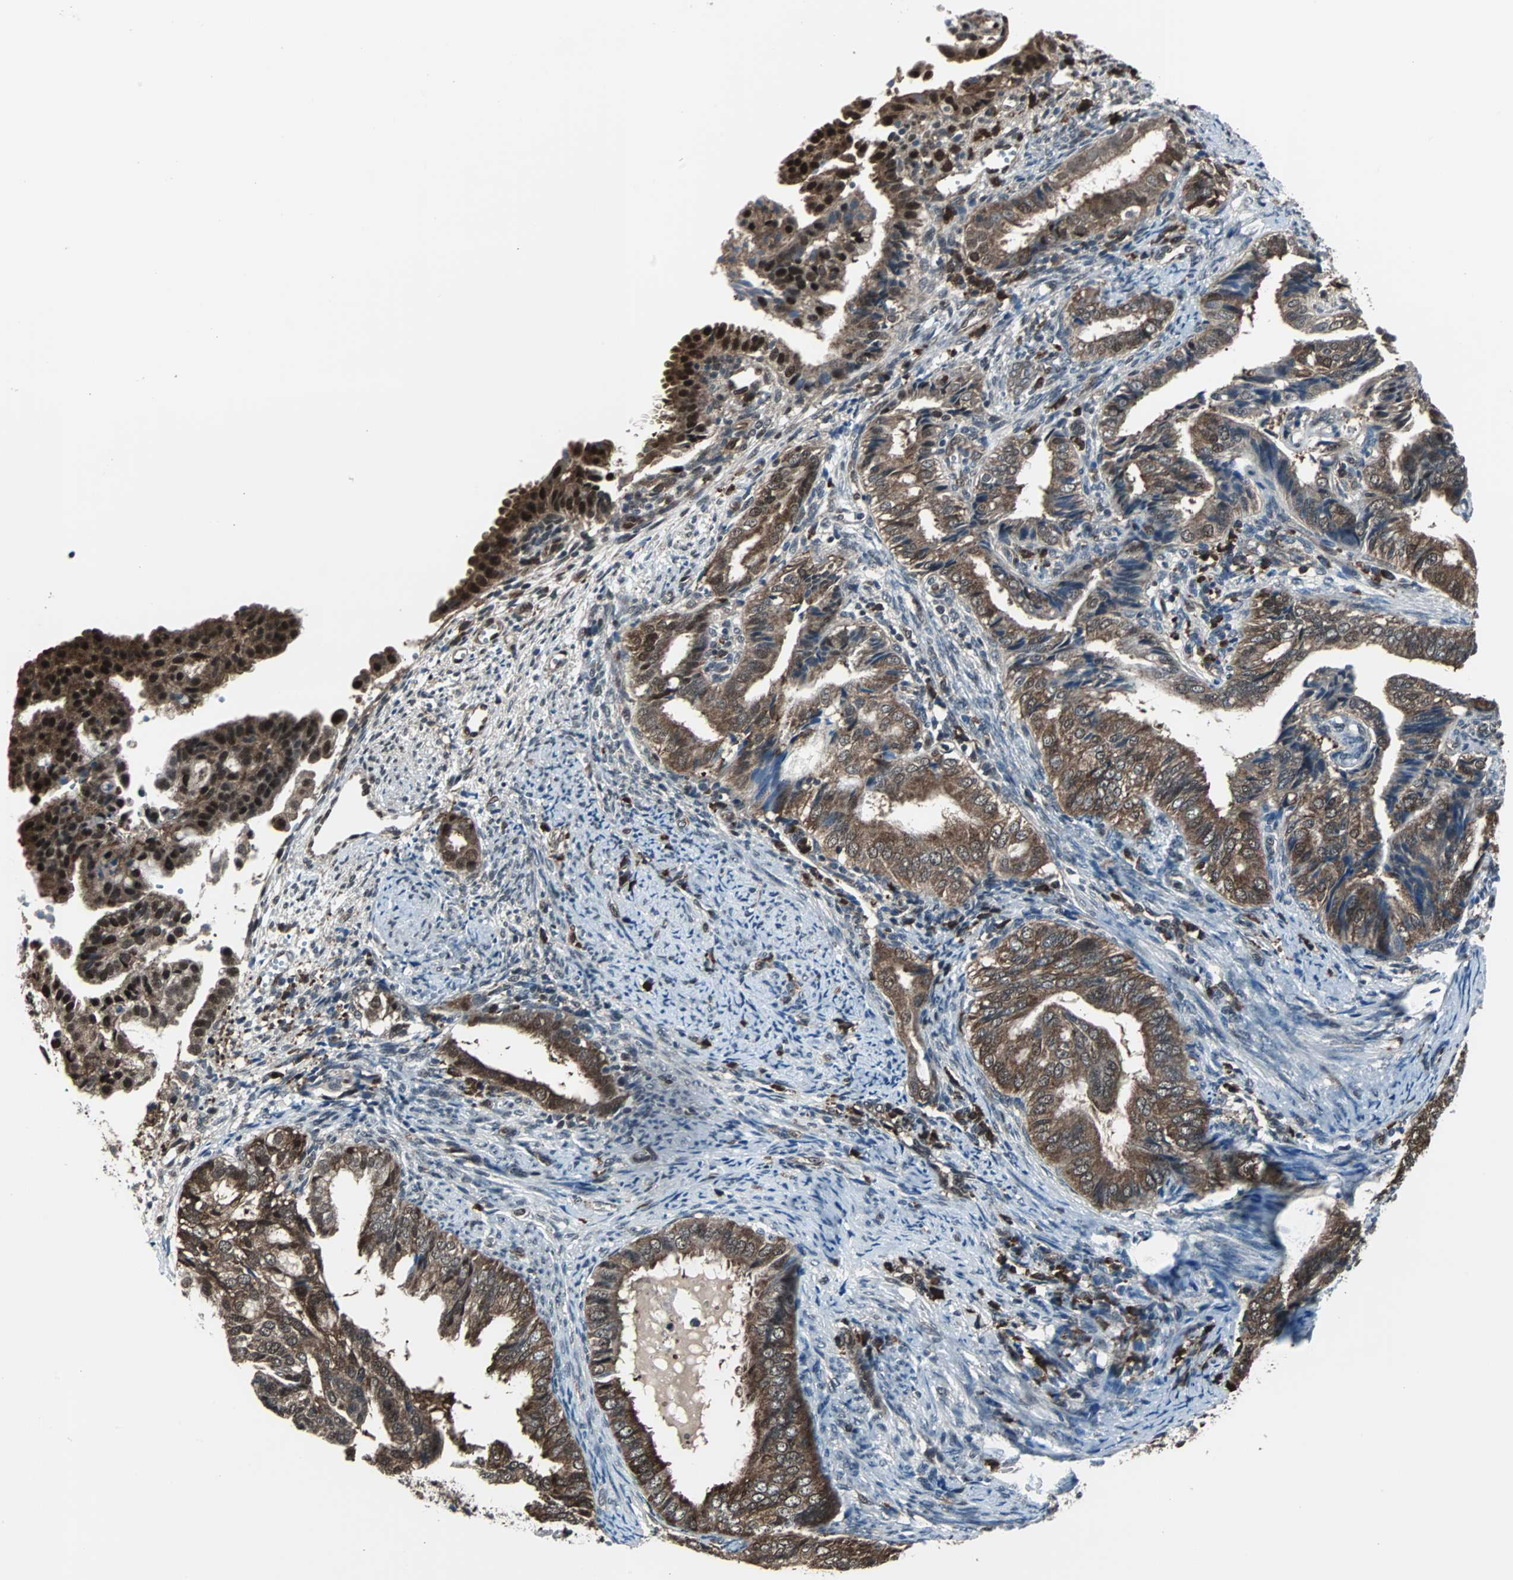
{"staining": {"intensity": "moderate", "quantity": ">75%", "location": "cytoplasmic/membranous"}, "tissue": "endometrial cancer", "cell_type": "Tumor cells", "image_type": "cancer", "snomed": [{"axis": "morphology", "description": "Adenocarcinoma, NOS"}, {"axis": "topography", "description": "Endometrium"}], "caption": "Immunohistochemistry (IHC) of human endometrial cancer displays medium levels of moderate cytoplasmic/membranous positivity in about >75% of tumor cells.", "gene": "VCP", "patient": {"sex": "female", "age": 58}}